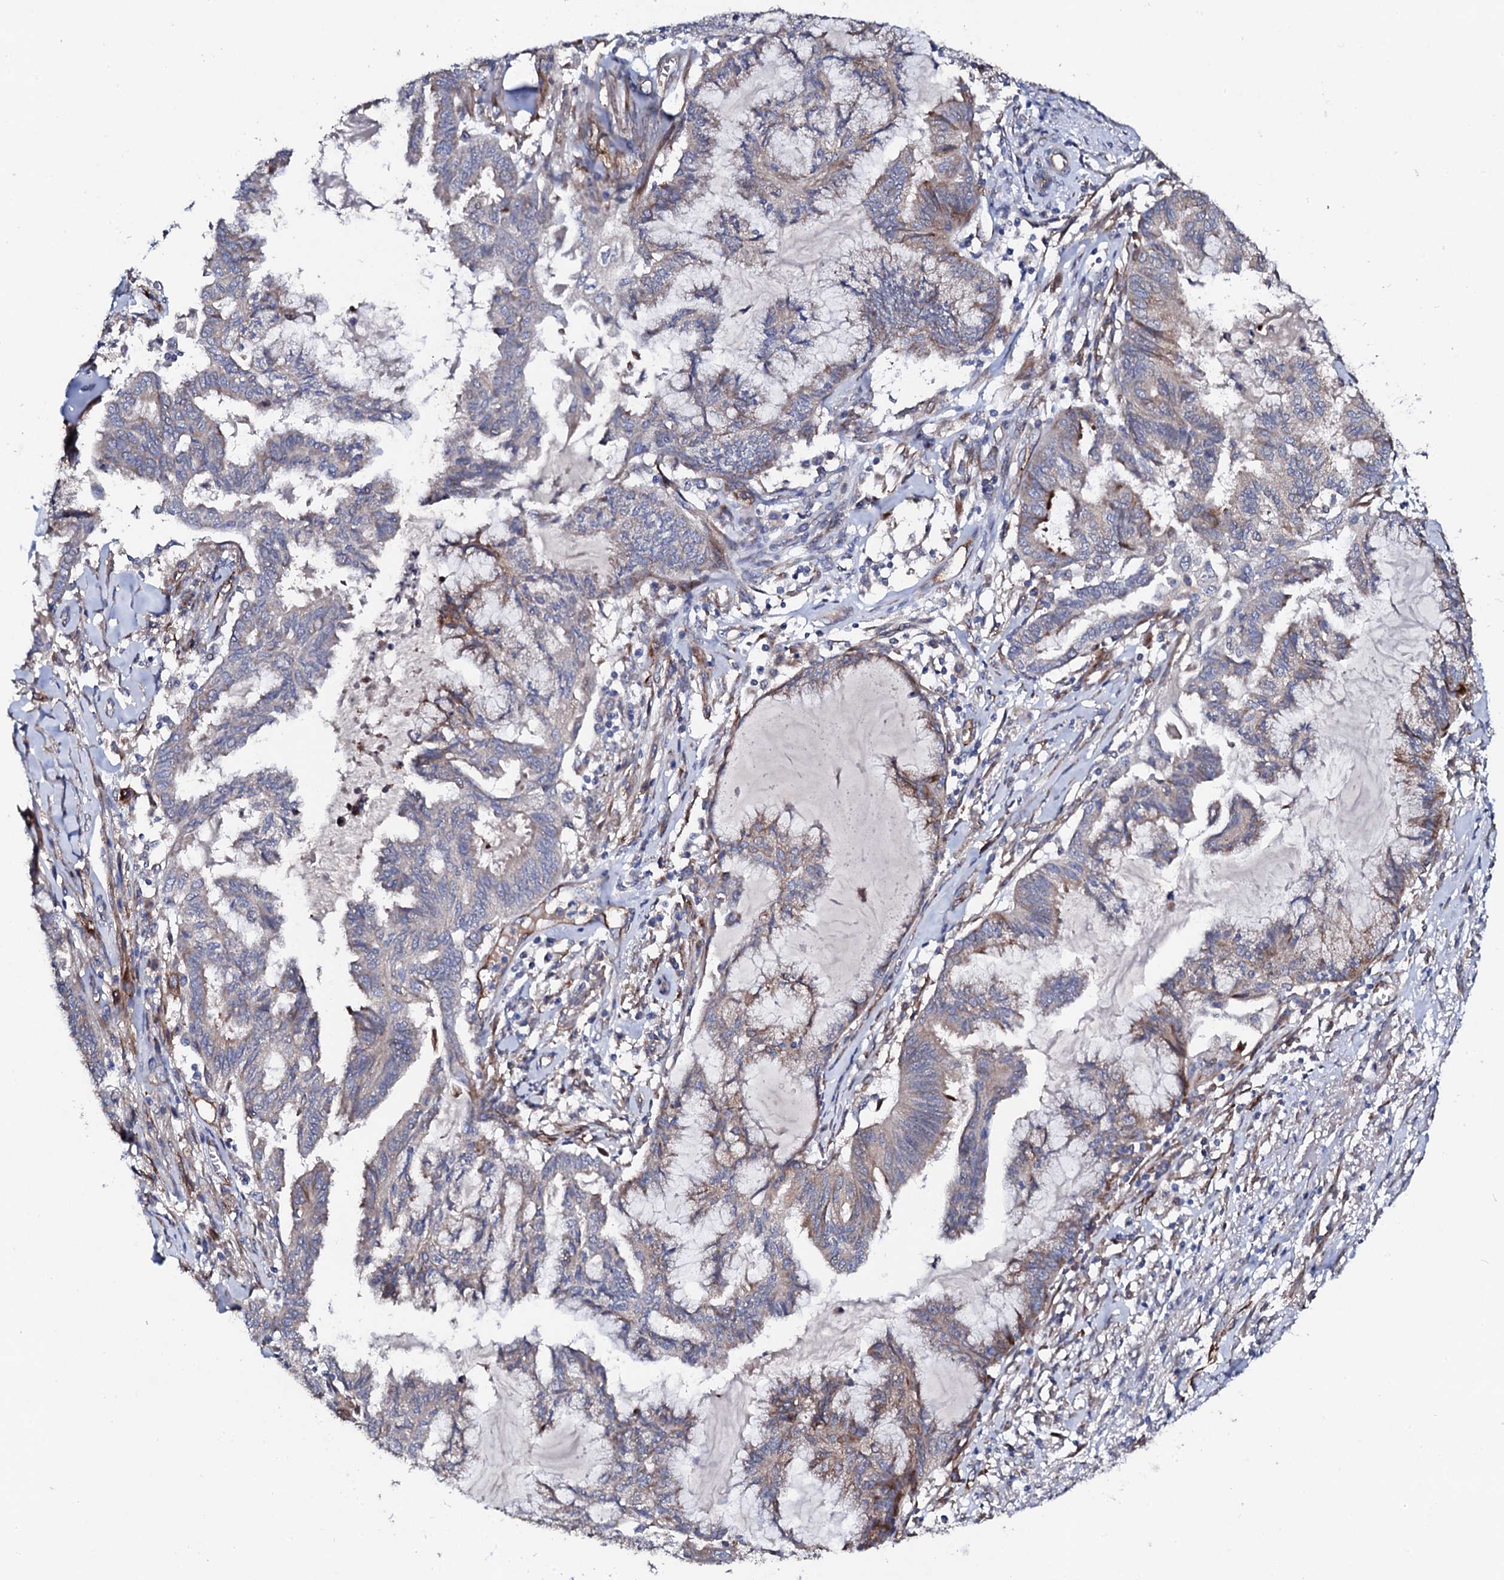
{"staining": {"intensity": "weak", "quantity": "<25%", "location": "cytoplasmic/membranous"}, "tissue": "endometrial cancer", "cell_type": "Tumor cells", "image_type": "cancer", "snomed": [{"axis": "morphology", "description": "Adenocarcinoma, NOS"}, {"axis": "topography", "description": "Endometrium"}], "caption": "Immunohistochemical staining of adenocarcinoma (endometrial) shows no significant expression in tumor cells.", "gene": "DBX1", "patient": {"sex": "female", "age": 86}}